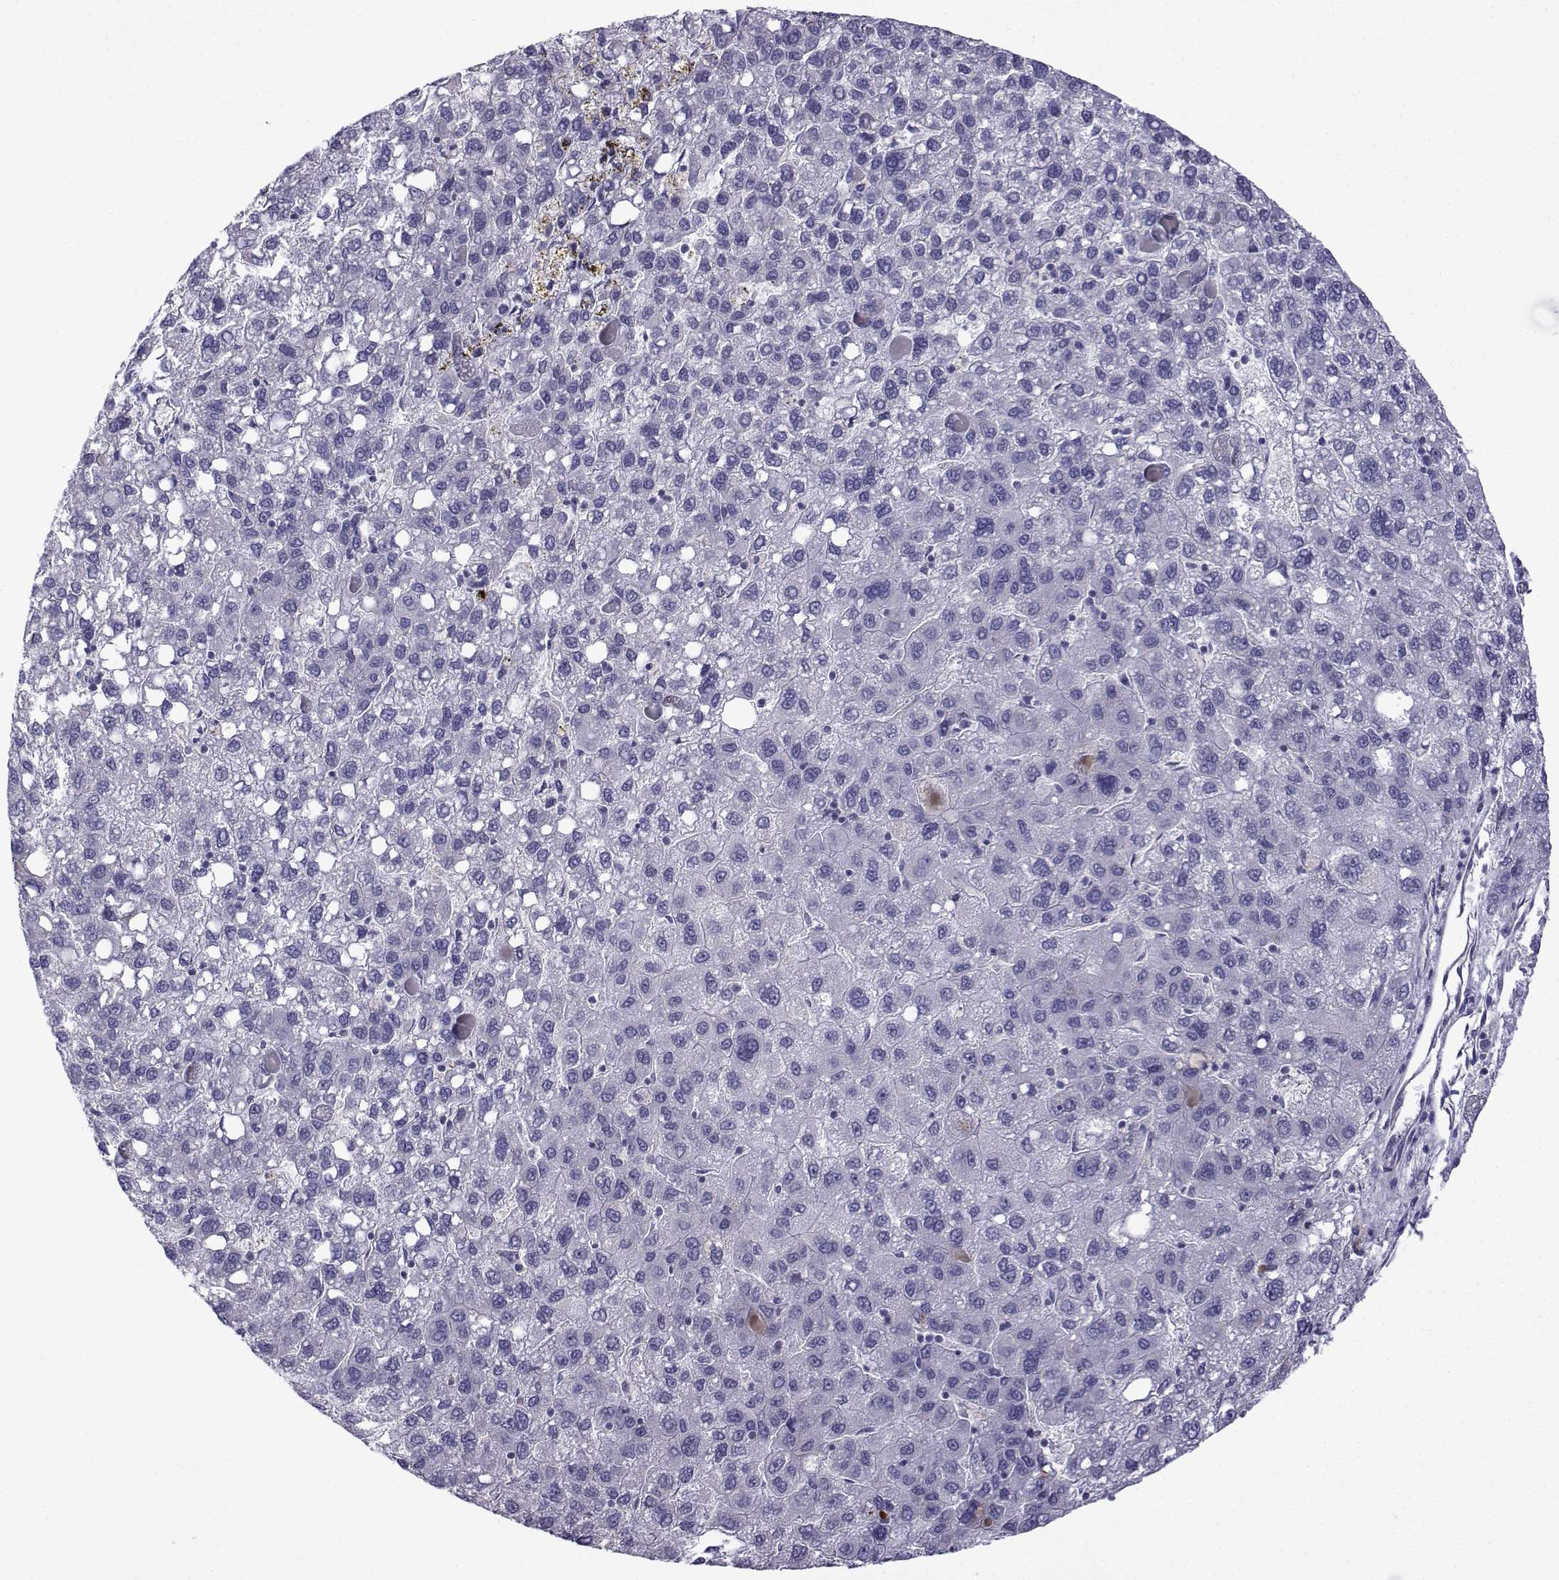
{"staining": {"intensity": "negative", "quantity": "none", "location": "none"}, "tissue": "liver cancer", "cell_type": "Tumor cells", "image_type": "cancer", "snomed": [{"axis": "morphology", "description": "Carcinoma, Hepatocellular, NOS"}, {"axis": "topography", "description": "Liver"}], "caption": "This is an immunohistochemistry histopathology image of hepatocellular carcinoma (liver). There is no positivity in tumor cells.", "gene": "CFAP70", "patient": {"sex": "female", "age": 82}}